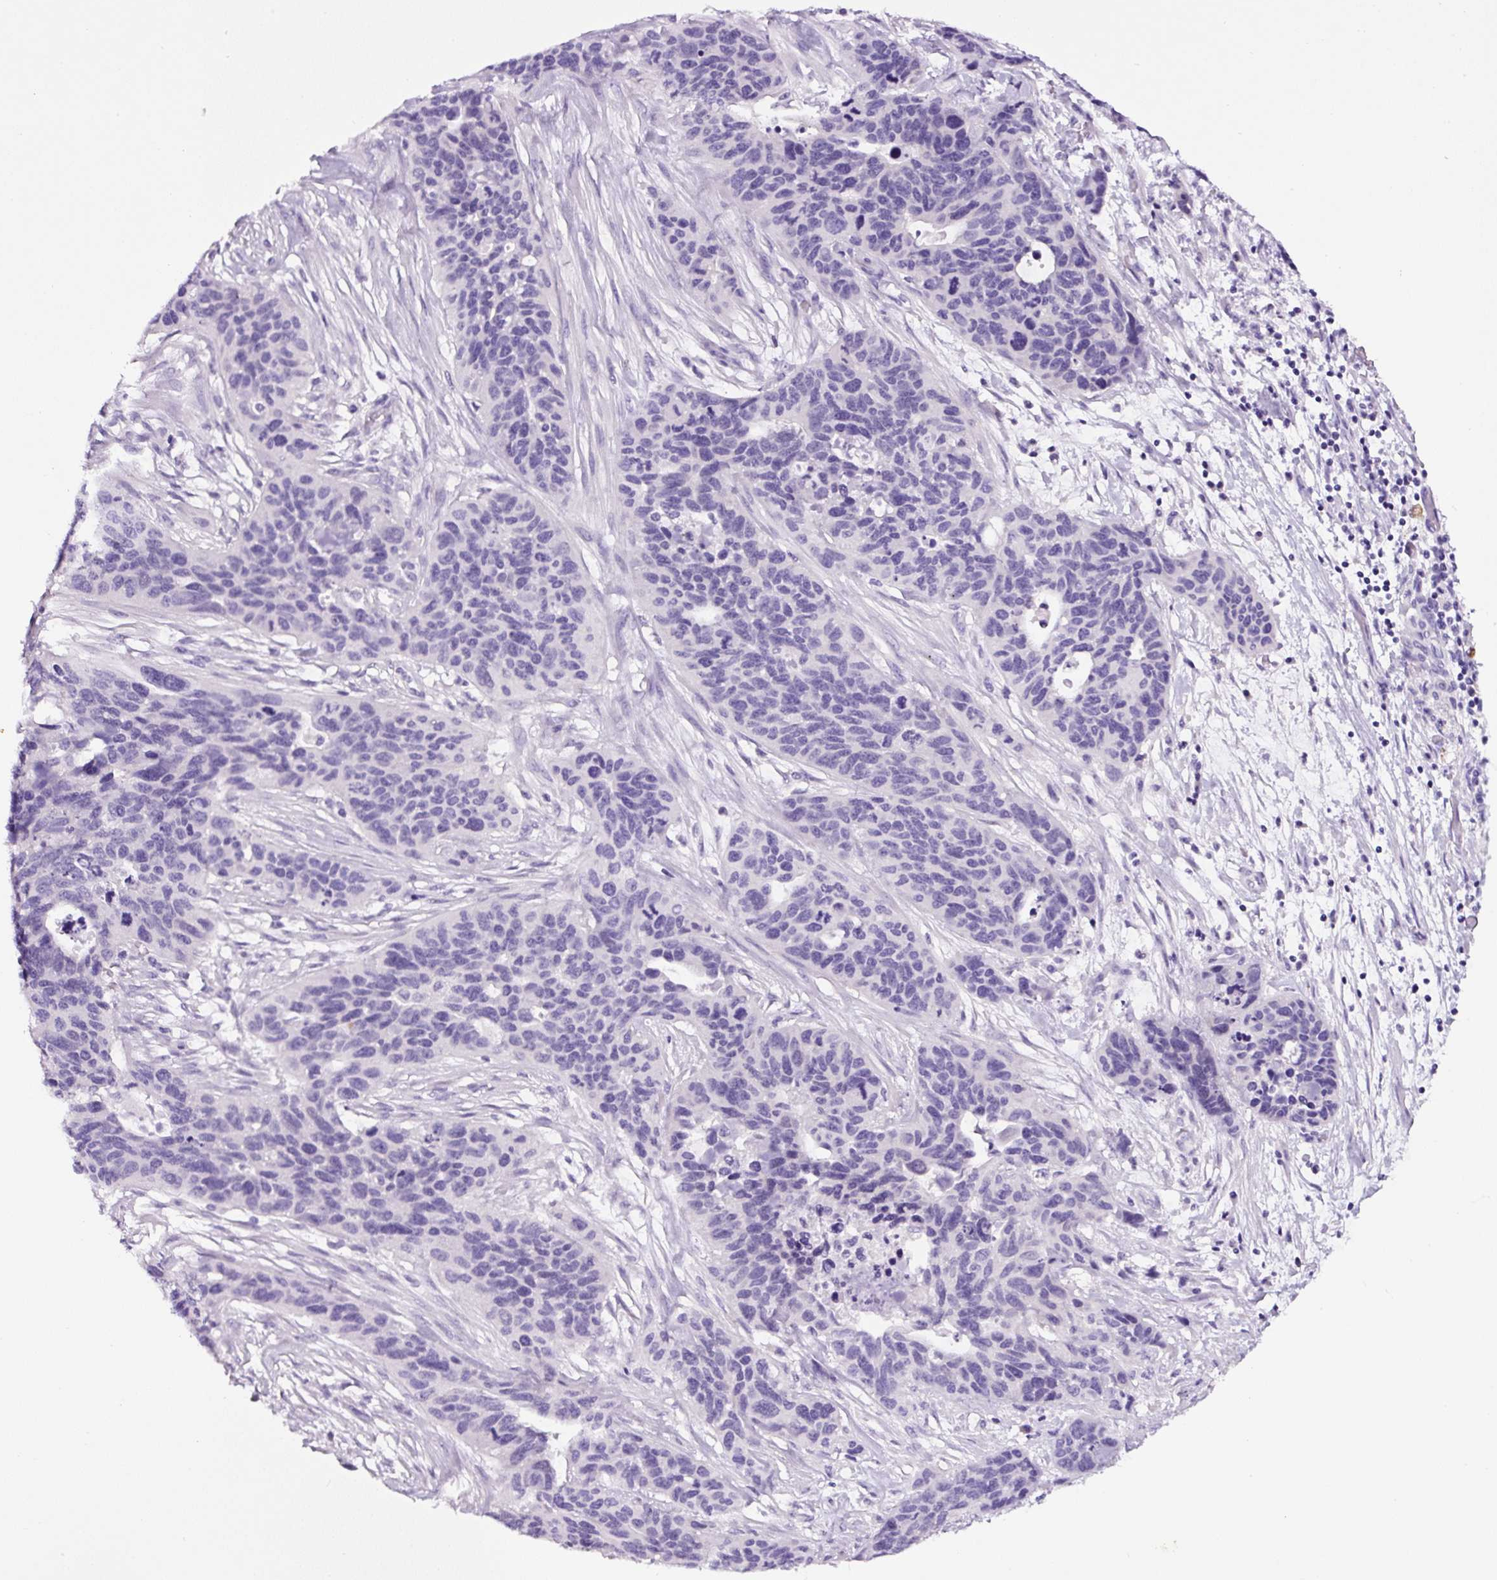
{"staining": {"intensity": "negative", "quantity": "none", "location": "none"}, "tissue": "ovarian cancer", "cell_type": "Tumor cells", "image_type": "cancer", "snomed": [{"axis": "morphology", "description": "Cystadenocarcinoma, serous, NOS"}, {"axis": "topography", "description": "Ovary"}], "caption": "Protein analysis of serous cystadenocarcinoma (ovarian) displays no significant expression in tumor cells.", "gene": "SP8", "patient": {"sex": "female", "age": 64}}